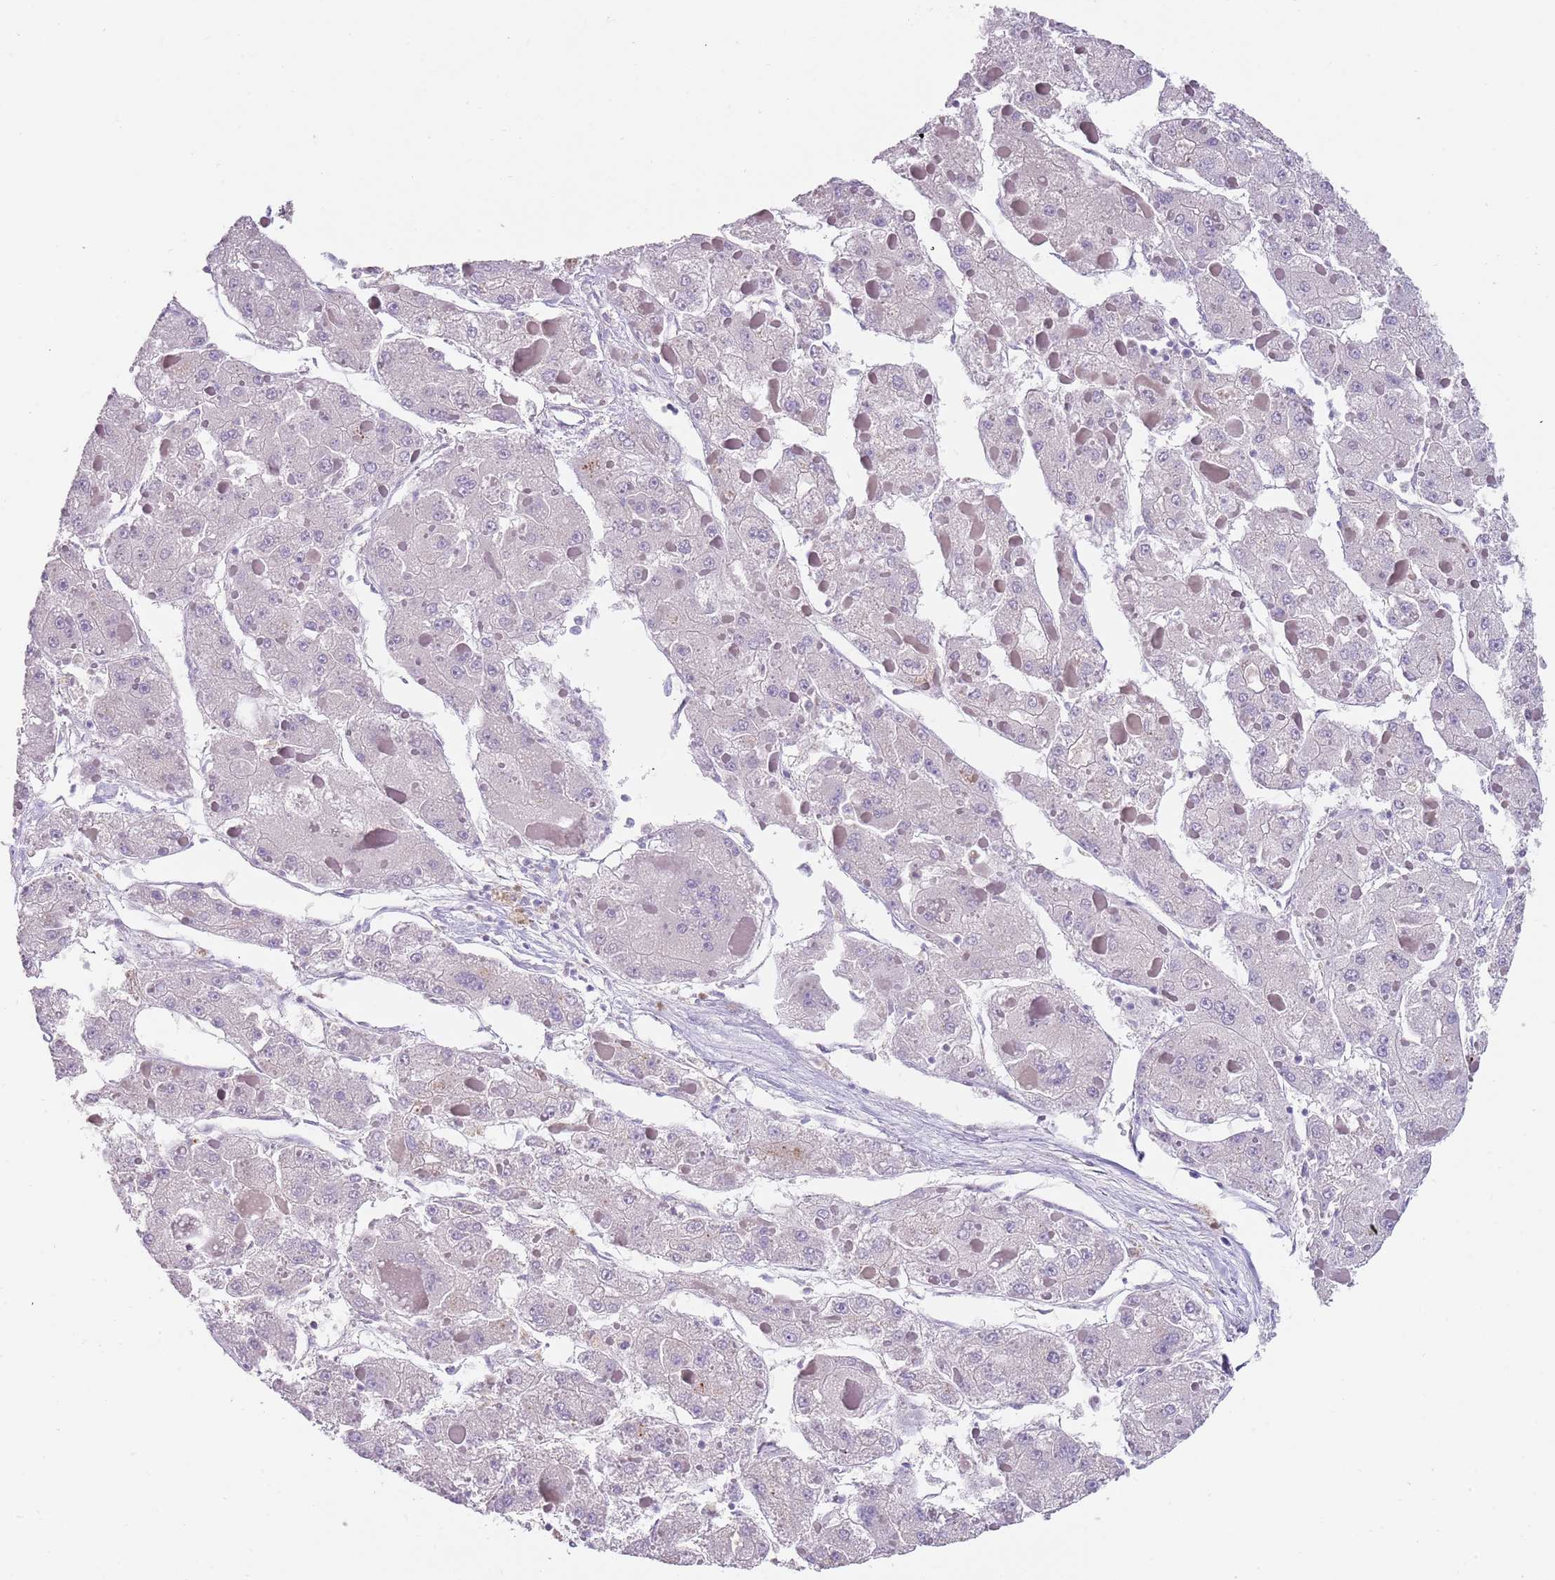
{"staining": {"intensity": "negative", "quantity": "none", "location": "none"}, "tissue": "liver cancer", "cell_type": "Tumor cells", "image_type": "cancer", "snomed": [{"axis": "morphology", "description": "Carcinoma, Hepatocellular, NOS"}, {"axis": "topography", "description": "Liver"}], "caption": "Human liver cancer stained for a protein using IHC reveals no staining in tumor cells.", "gene": "LRRN3", "patient": {"sex": "female", "age": 73}}